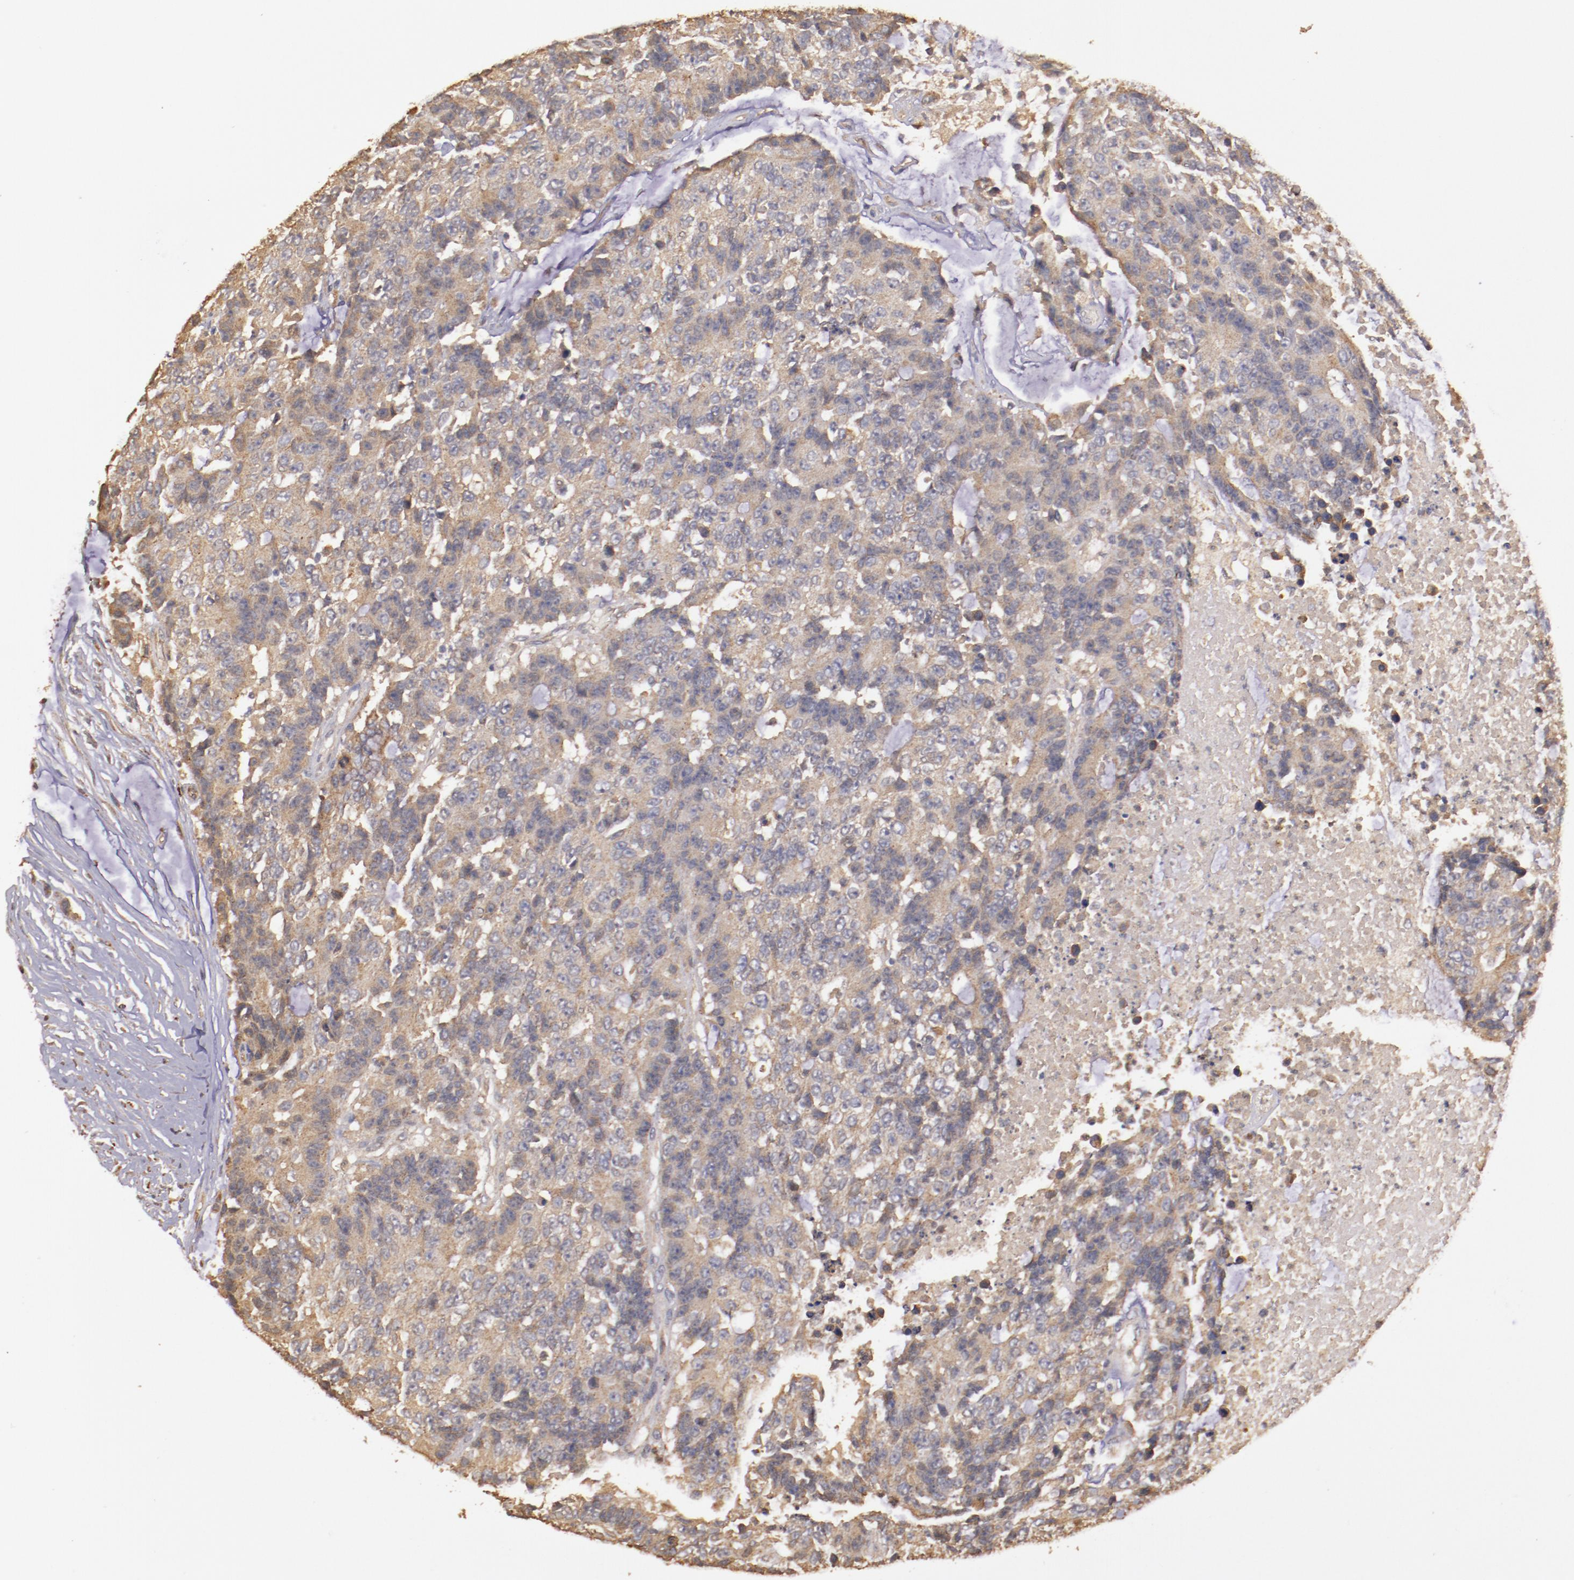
{"staining": {"intensity": "moderate", "quantity": ">75%", "location": "cytoplasmic/membranous"}, "tissue": "colorectal cancer", "cell_type": "Tumor cells", "image_type": "cancer", "snomed": [{"axis": "morphology", "description": "Adenocarcinoma, NOS"}, {"axis": "topography", "description": "Colon"}], "caption": "Immunohistochemistry (DAB) staining of colorectal cancer (adenocarcinoma) demonstrates moderate cytoplasmic/membranous protein expression in approximately >75% of tumor cells.", "gene": "SRRD", "patient": {"sex": "female", "age": 86}}